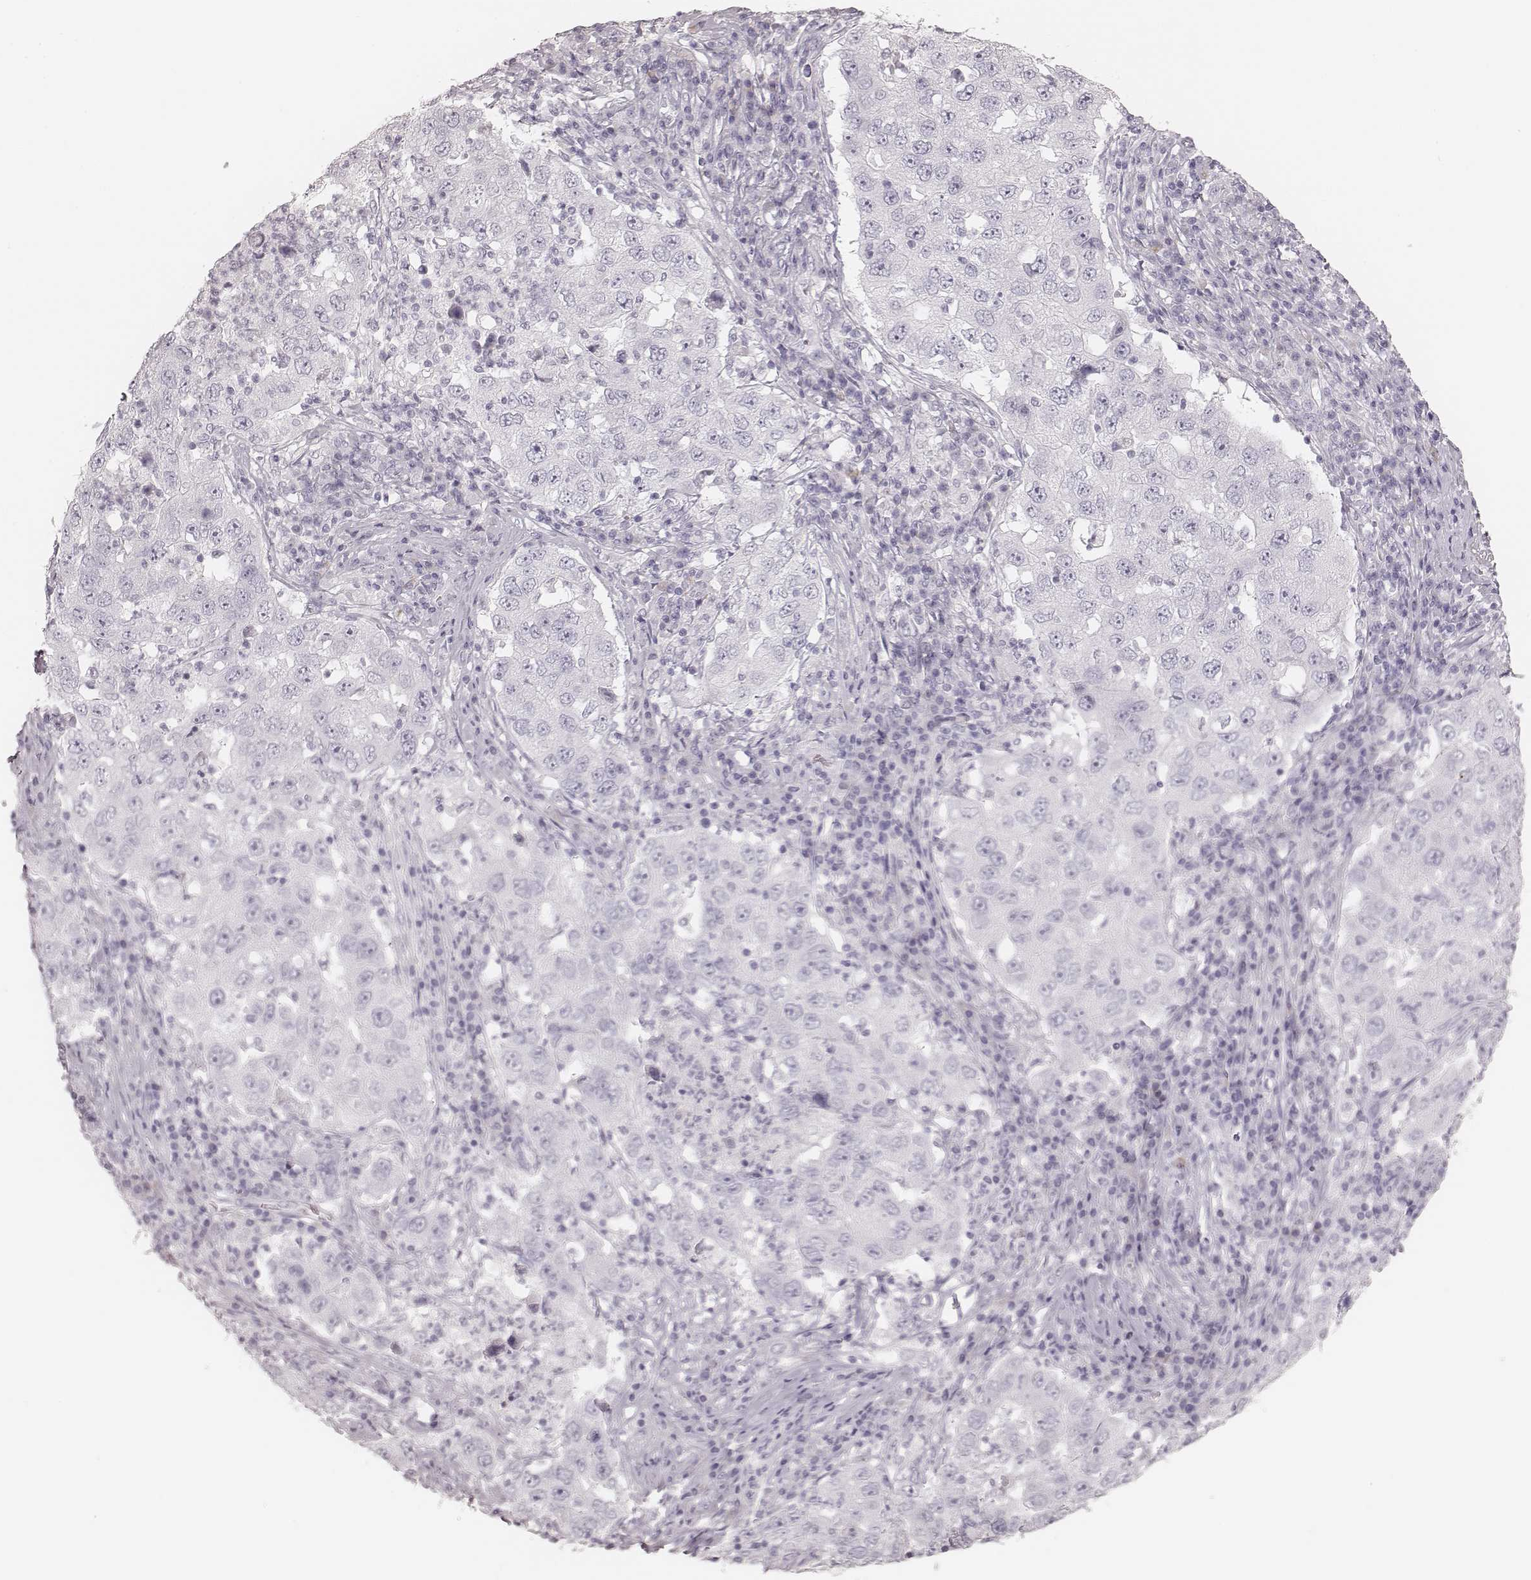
{"staining": {"intensity": "negative", "quantity": "none", "location": "none"}, "tissue": "lung cancer", "cell_type": "Tumor cells", "image_type": "cancer", "snomed": [{"axis": "morphology", "description": "Adenocarcinoma, NOS"}, {"axis": "topography", "description": "Lung"}], "caption": "Immunohistochemistry of human lung cancer (adenocarcinoma) shows no staining in tumor cells.", "gene": "KRT82", "patient": {"sex": "male", "age": 73}}